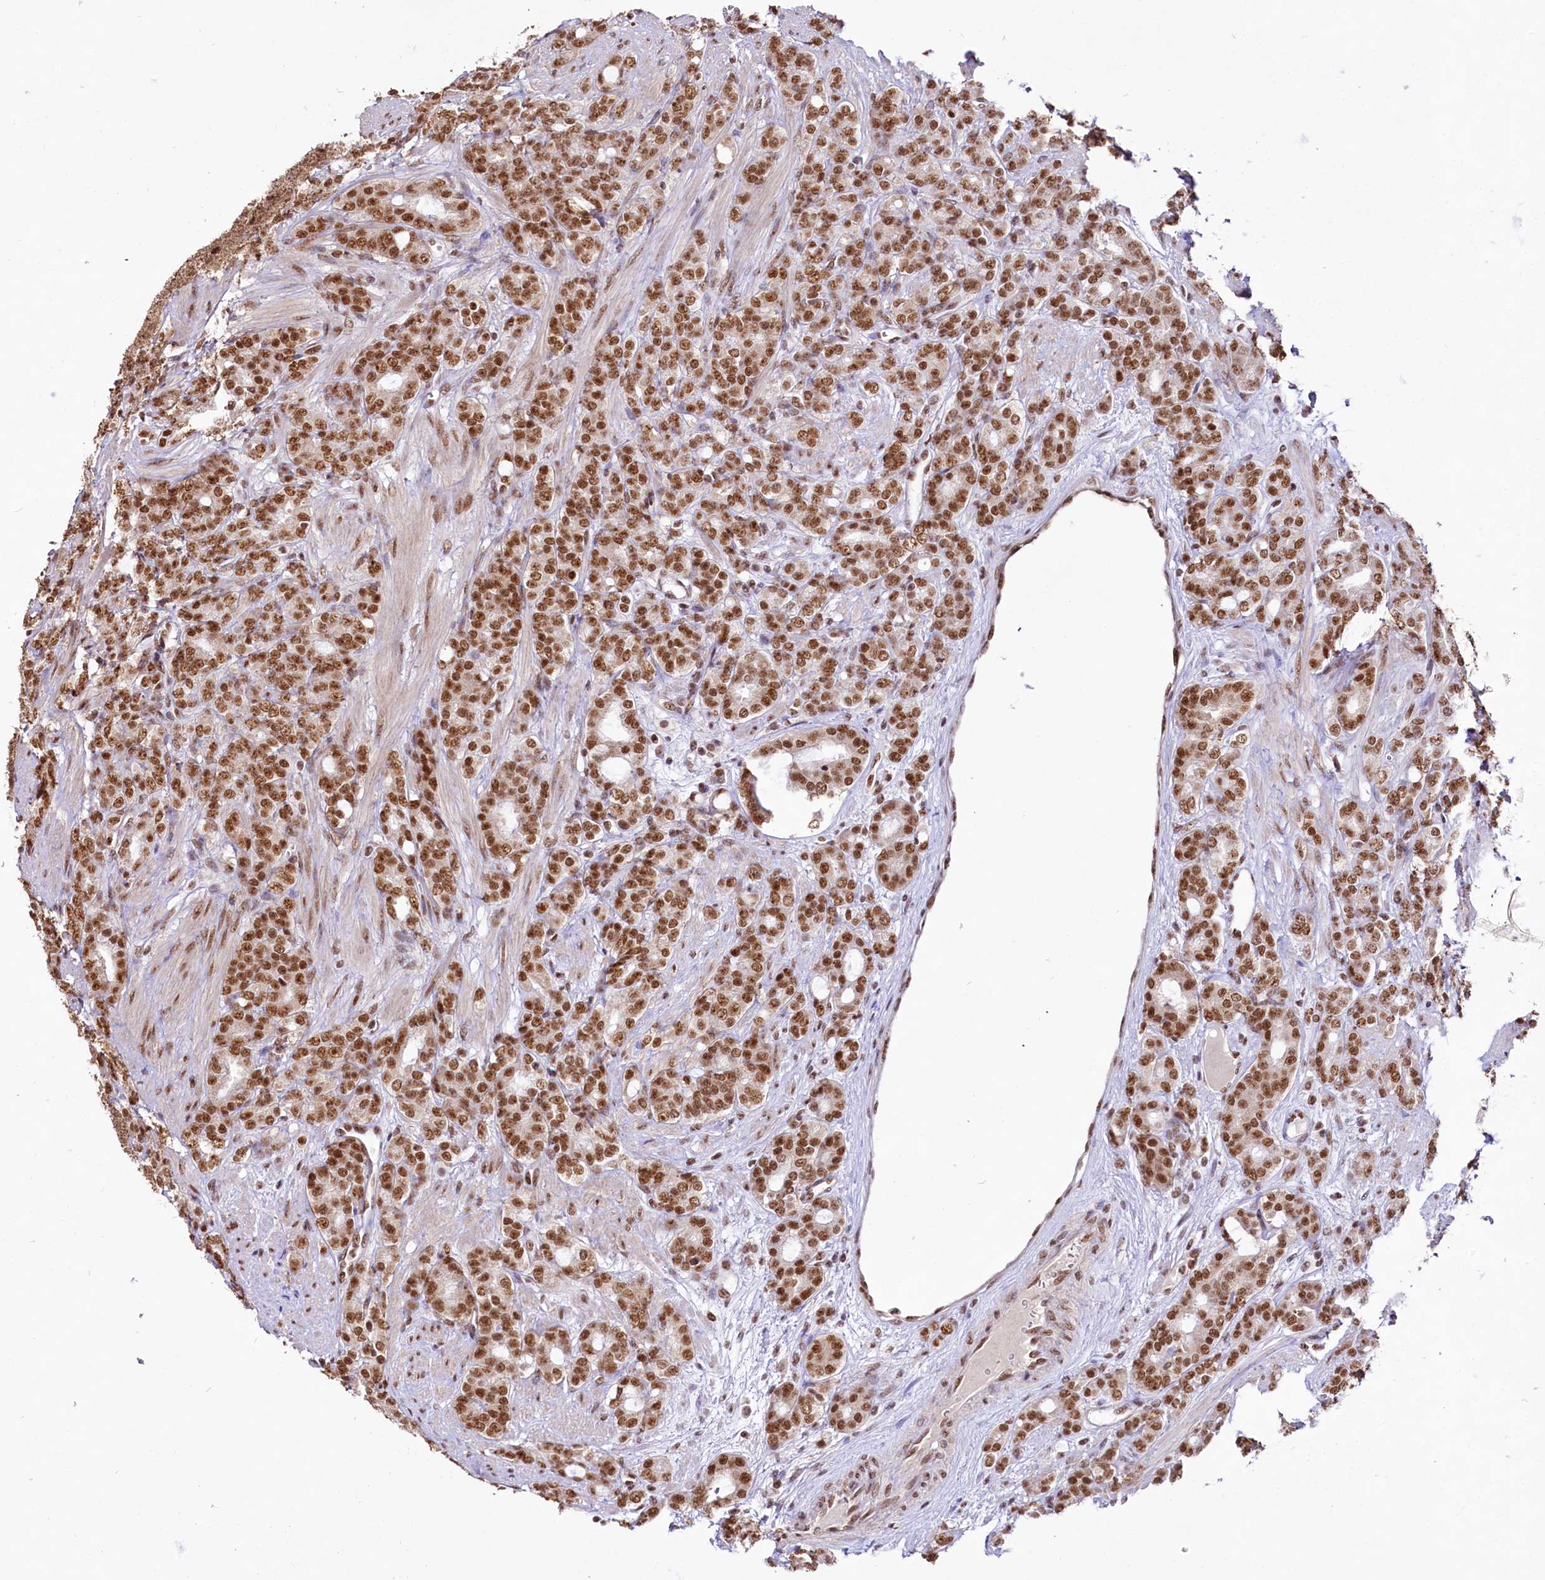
{"staining": {"intensity": "strong", "quantity": ">75%", "location": "nuclear"}, "tissue": "prostate cancer", "cell_type": "Tumor cells", "image_type": "cancer", "snomed": [{"axis": "morphology", "description": "Adenocarcinoma, High grade"}, {"axis": "topography", "description": "Prostate"}], "caption": "Protein analysis of prostate cancer tissue displays strong nuclear expression in about >75% of tumor cells. (Stains: DAB (3,3'-diaminobenzidine) in brown, nuclei in blue, Microscopy: brightfield microscopy at high magnification).", "gene": "HIRA", "patient": {"sex": "male", "age": 62}}